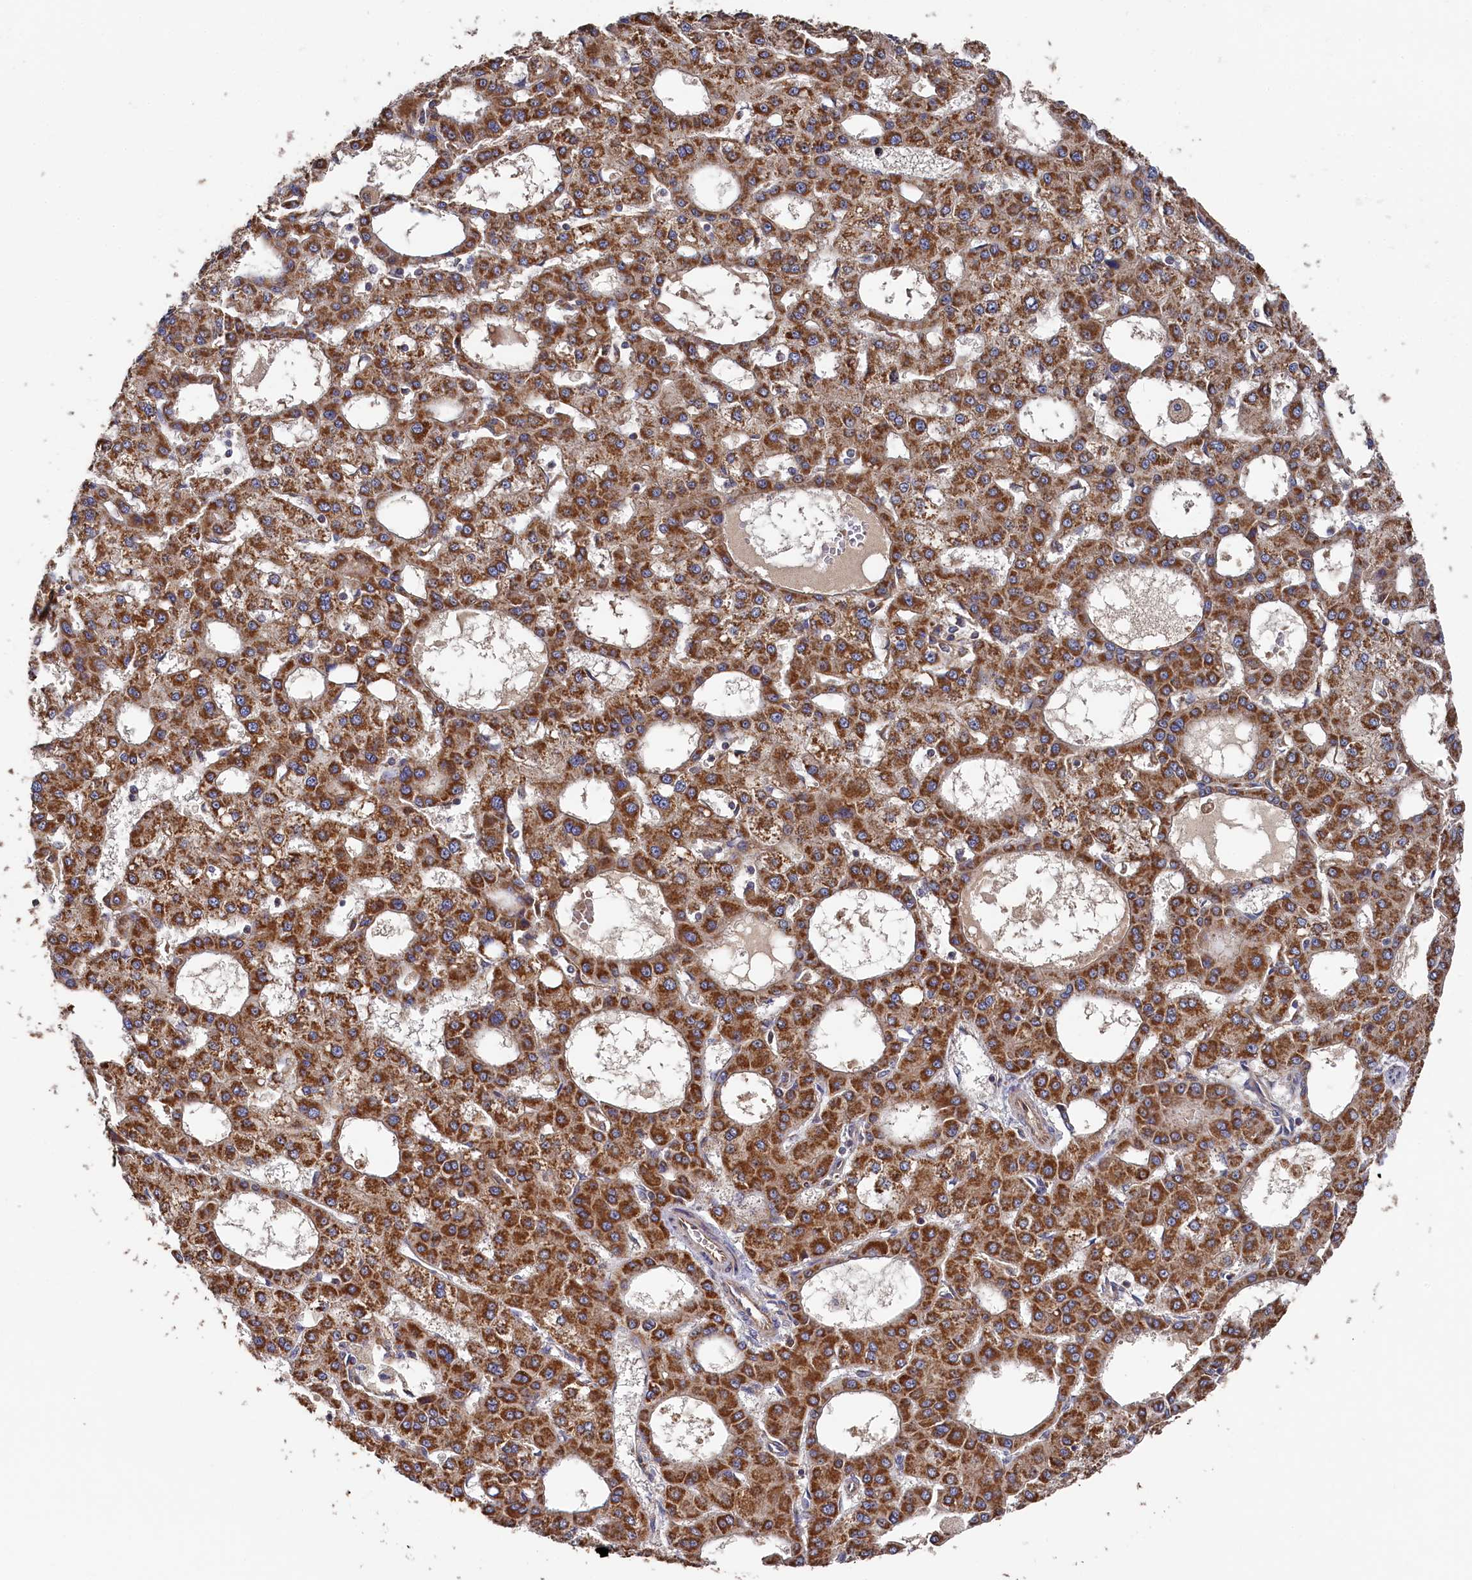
{"staining": {"intensity": "moderate", "quantity": ">75%", "location": "cytoplasmic/membranous"}, "tissue": "liver cancer", "cell_type": "Tumor cells", "image_type": "cancer", "snomed": [{"axis": "morphology", "description": "Carcinoma, Hepatocellular, NOS"}, {"axis": "topography", "description": "Liver"}], "caption": "High-power microscopy captured an immunohistochemistry image of liver cancer (hepatocellular carcinoma), revealing moderate cytoplasmic/membranous expression in about >75% of tumor cells. The protein of interest is stained brown, and the nuclei are stained in blue (DAB (3,3'-diaminobenzidine) IHC with brightfield microscopy, high magnification).", "gene": "HAUS2", "patient": {"sex": "male", "age": 47}}